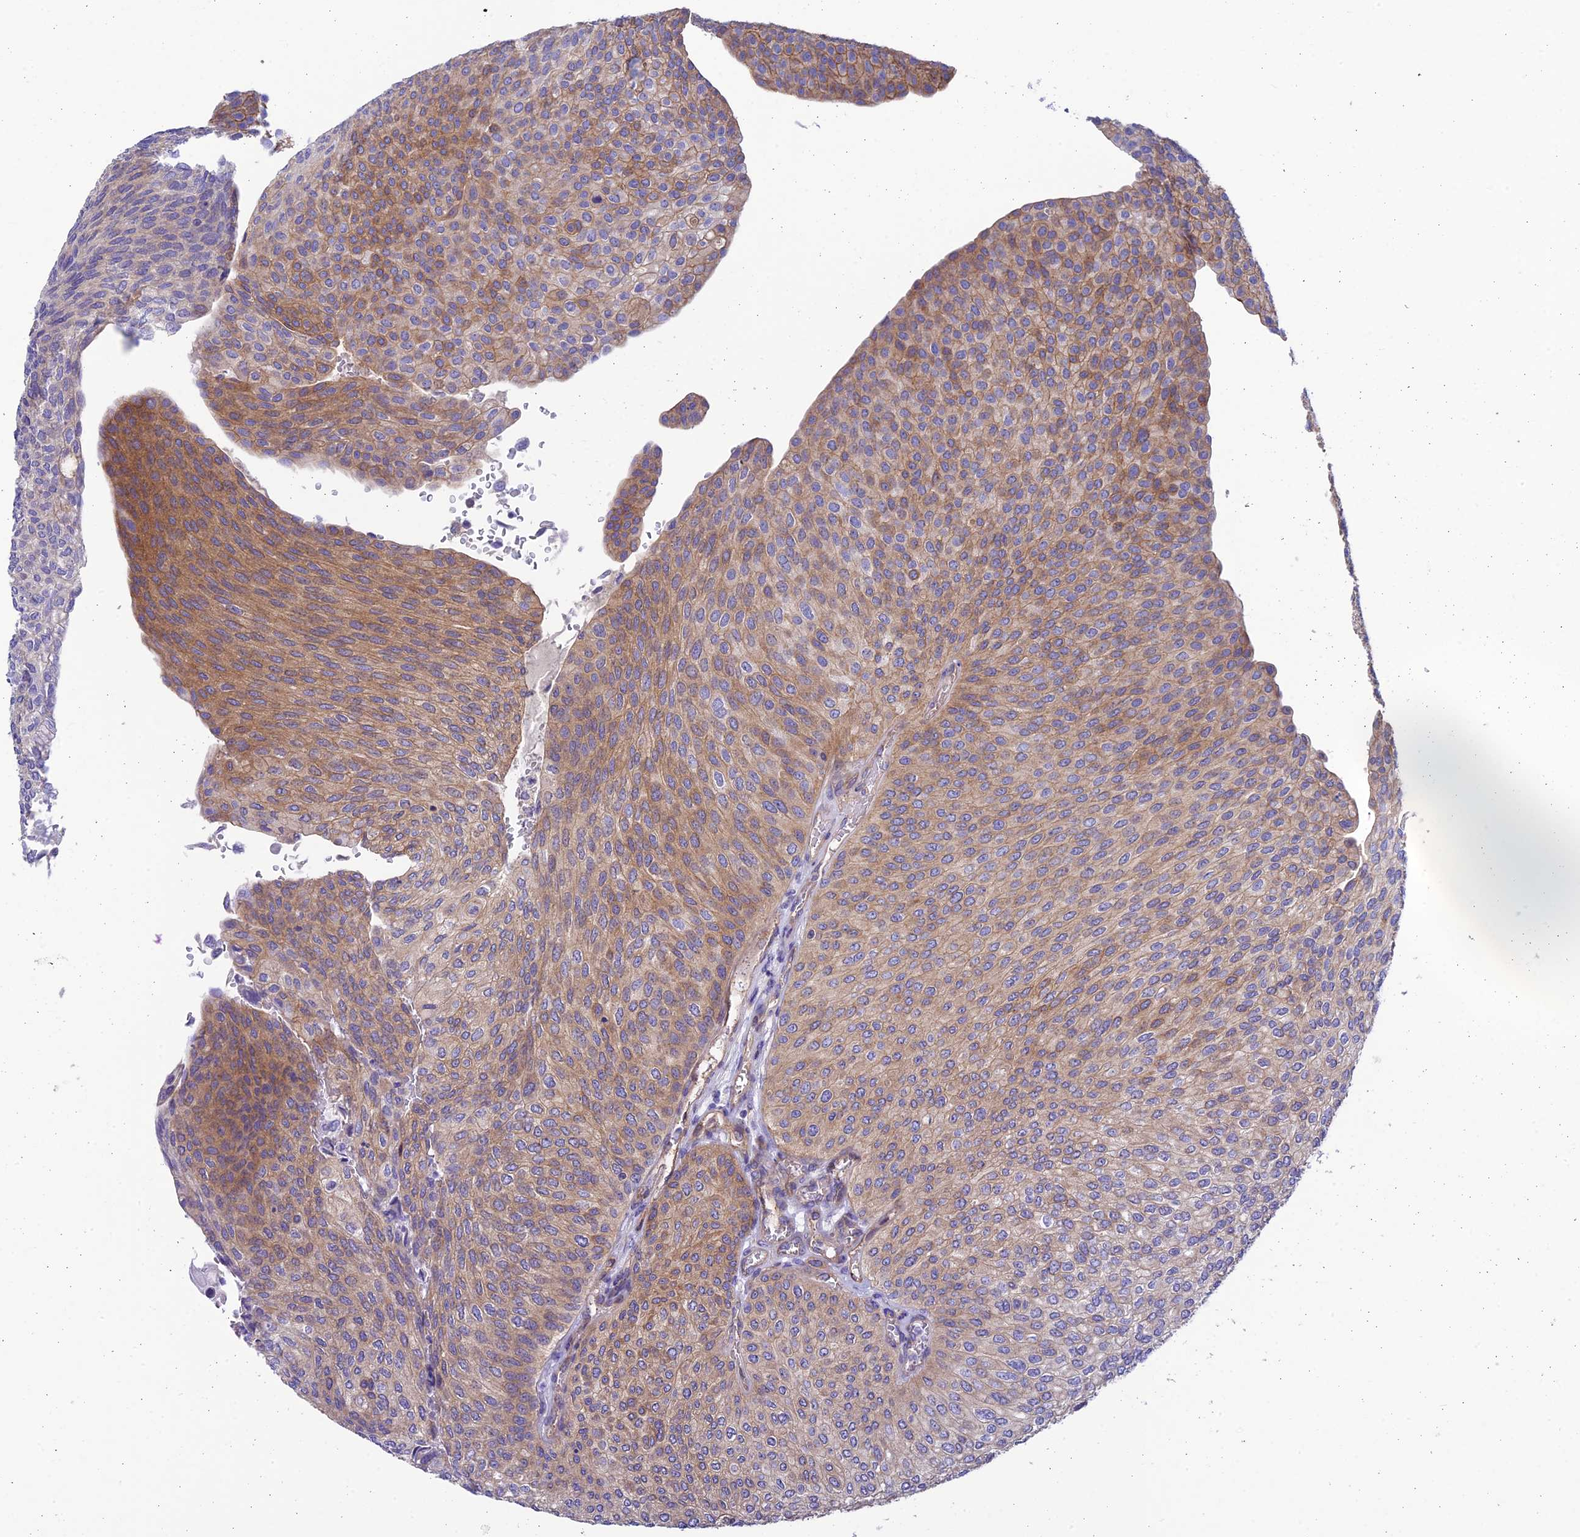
{"staining": {"intensity": "moderate", "quantity": ">75%", "location": "cytoplasmic/membranous"}, "tissue": "urothelial cancer", "cell_type": "Tumor cells", "image_type": "cancer", "snomed": [{"axis": "morphology", "description": "Urothelial carcinoma, High grade"}, {"axis": "topography", "description": "Urinary bladder"}], "caption": "A histopathology image of urothelial carcinoma (high-grade) stained for a protein reveals moderate cytoplasmic/membranous brown staining in tumor cells. Using DAB (brown) and hematoxylin (blue) stains, captured at high magnification using brightfield microscopy.", "gene": "PPFIA3", "patient": {"sex": "female", "age": 79}}